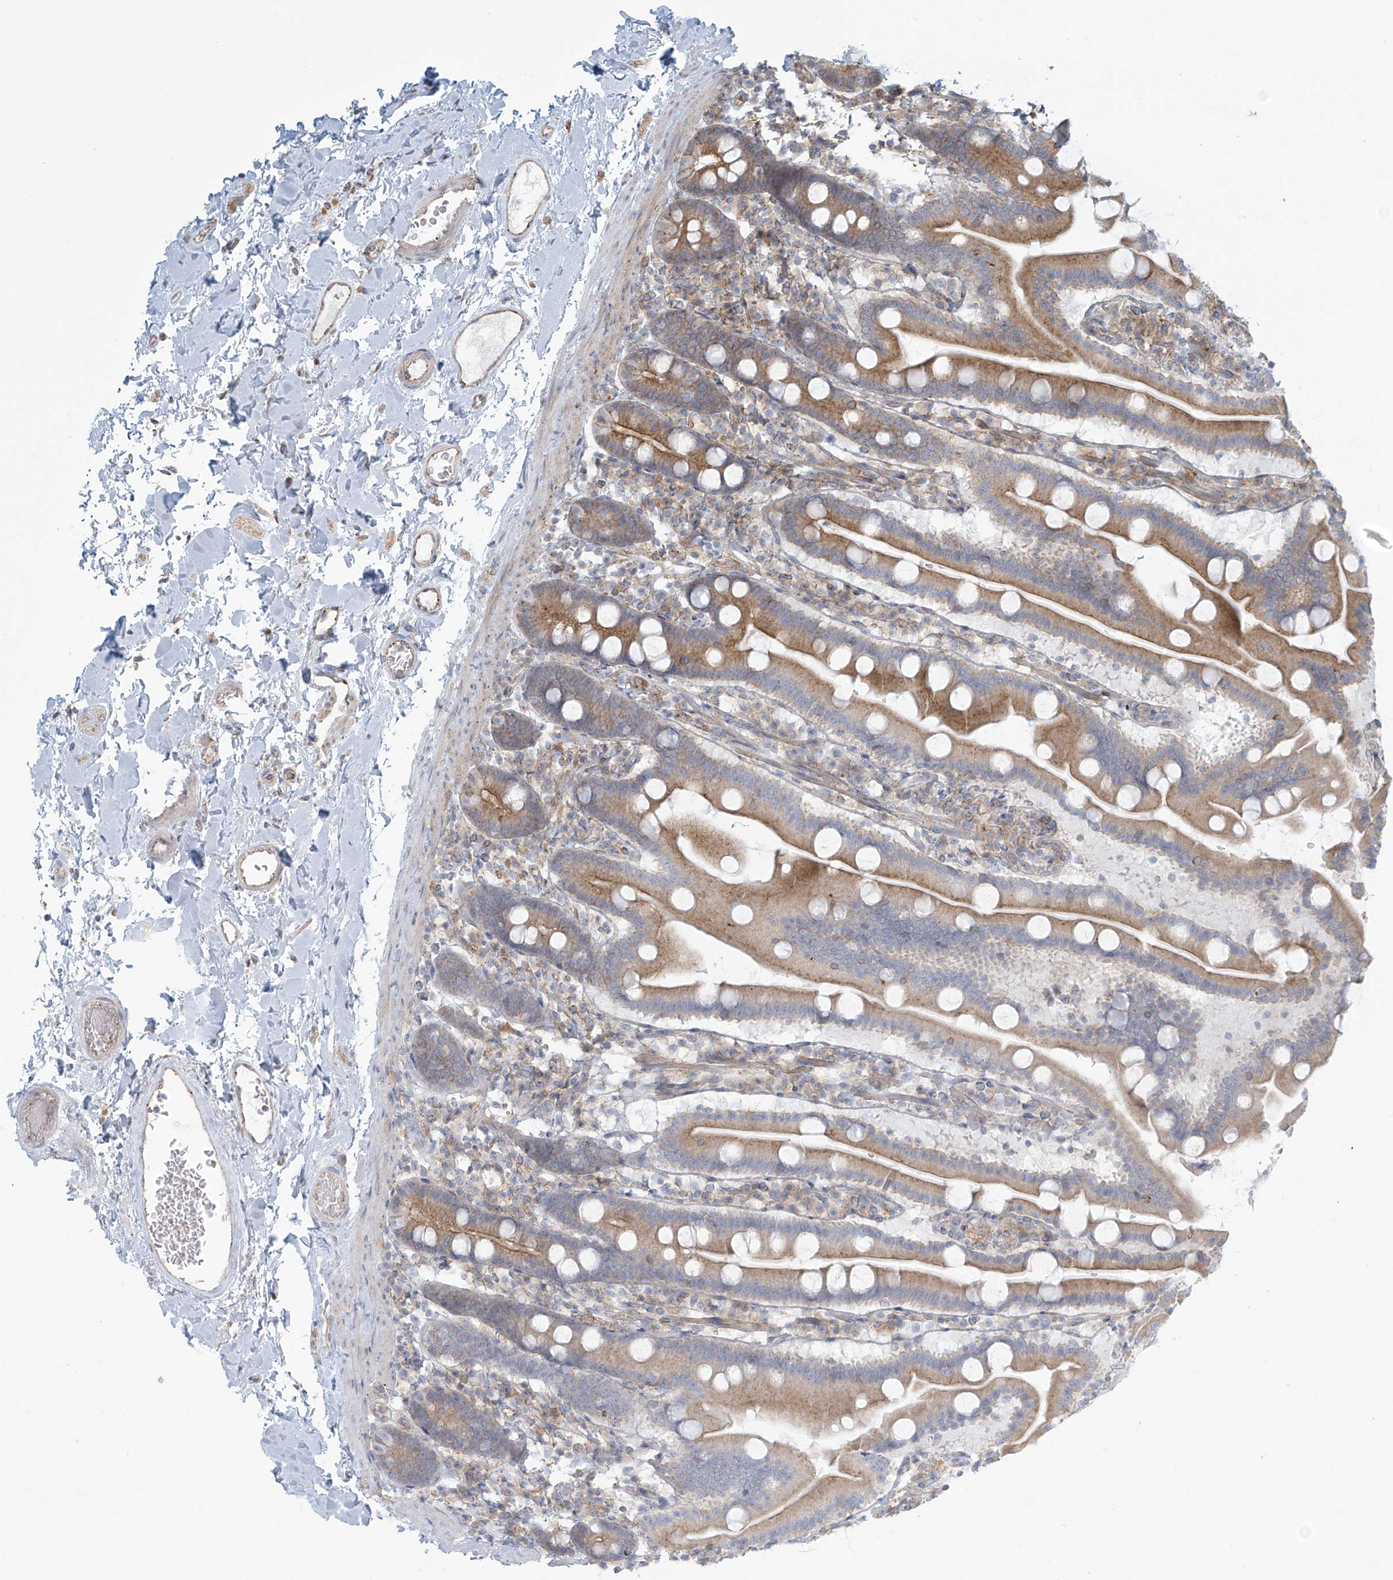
{"staining": {"intensity": "moderate", "quantity": ">75%", "location": "cytoplasmic/membranous"}, "tissue": "duodenum", "cell_type": "Glandular cells", "image_type": "normal", "snomed": [{"axis": "morphology", "description": "Normal tissue, NOS"}, {"axis": "topography", "description": "Duodenum"}], "caption": "Protein expression analysis of normal duodenum reveals moderate cytoplasmic/membranous expression in approximately >75% of glandular cells. (Brightfield microscopy of DAB IHC at high magnification).", "gene": "LZTS3", "patient": {"sex": "male", "age": 55}}